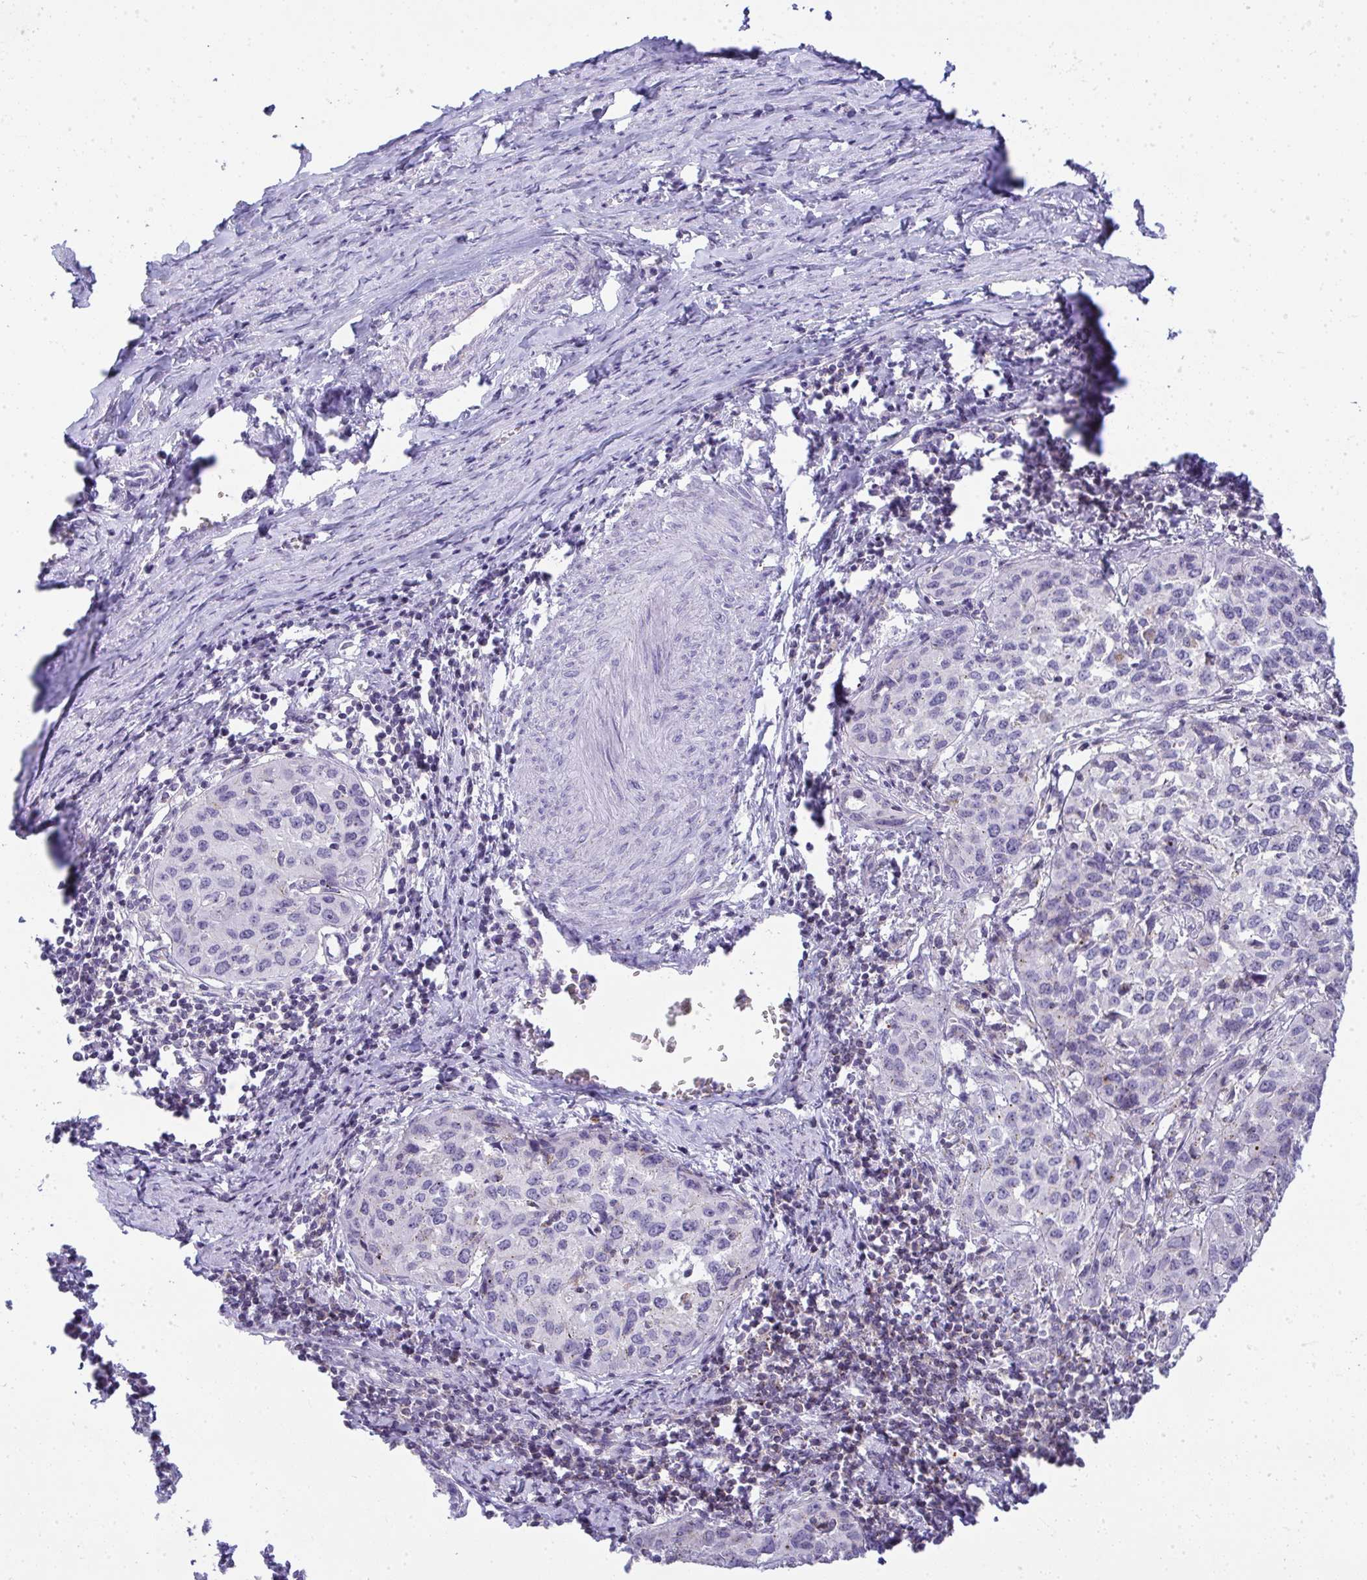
{"staining": {"intensity": "moderate", "quantity": "25%-75%", "location": "cytoplasmic/membranous"}, "tissue": "cervical cancer", "cell_type": "Tumor cells", "image_type": "cancer", "snomed": [{"axis": "morphology", "description": "Squamous cell carcinoma, NOS"}, {"axis": "topography", "description": "Cervix"}], "caption": "Immunohistochemical staining of cervical cancer (squamous cell carcinoma) displays moderate cytoplasmic/membranous protein staining in about 25%-75% of tumor cells.", "gene": "VPS4B", "patient": {"sex": "female", "age": 51}}